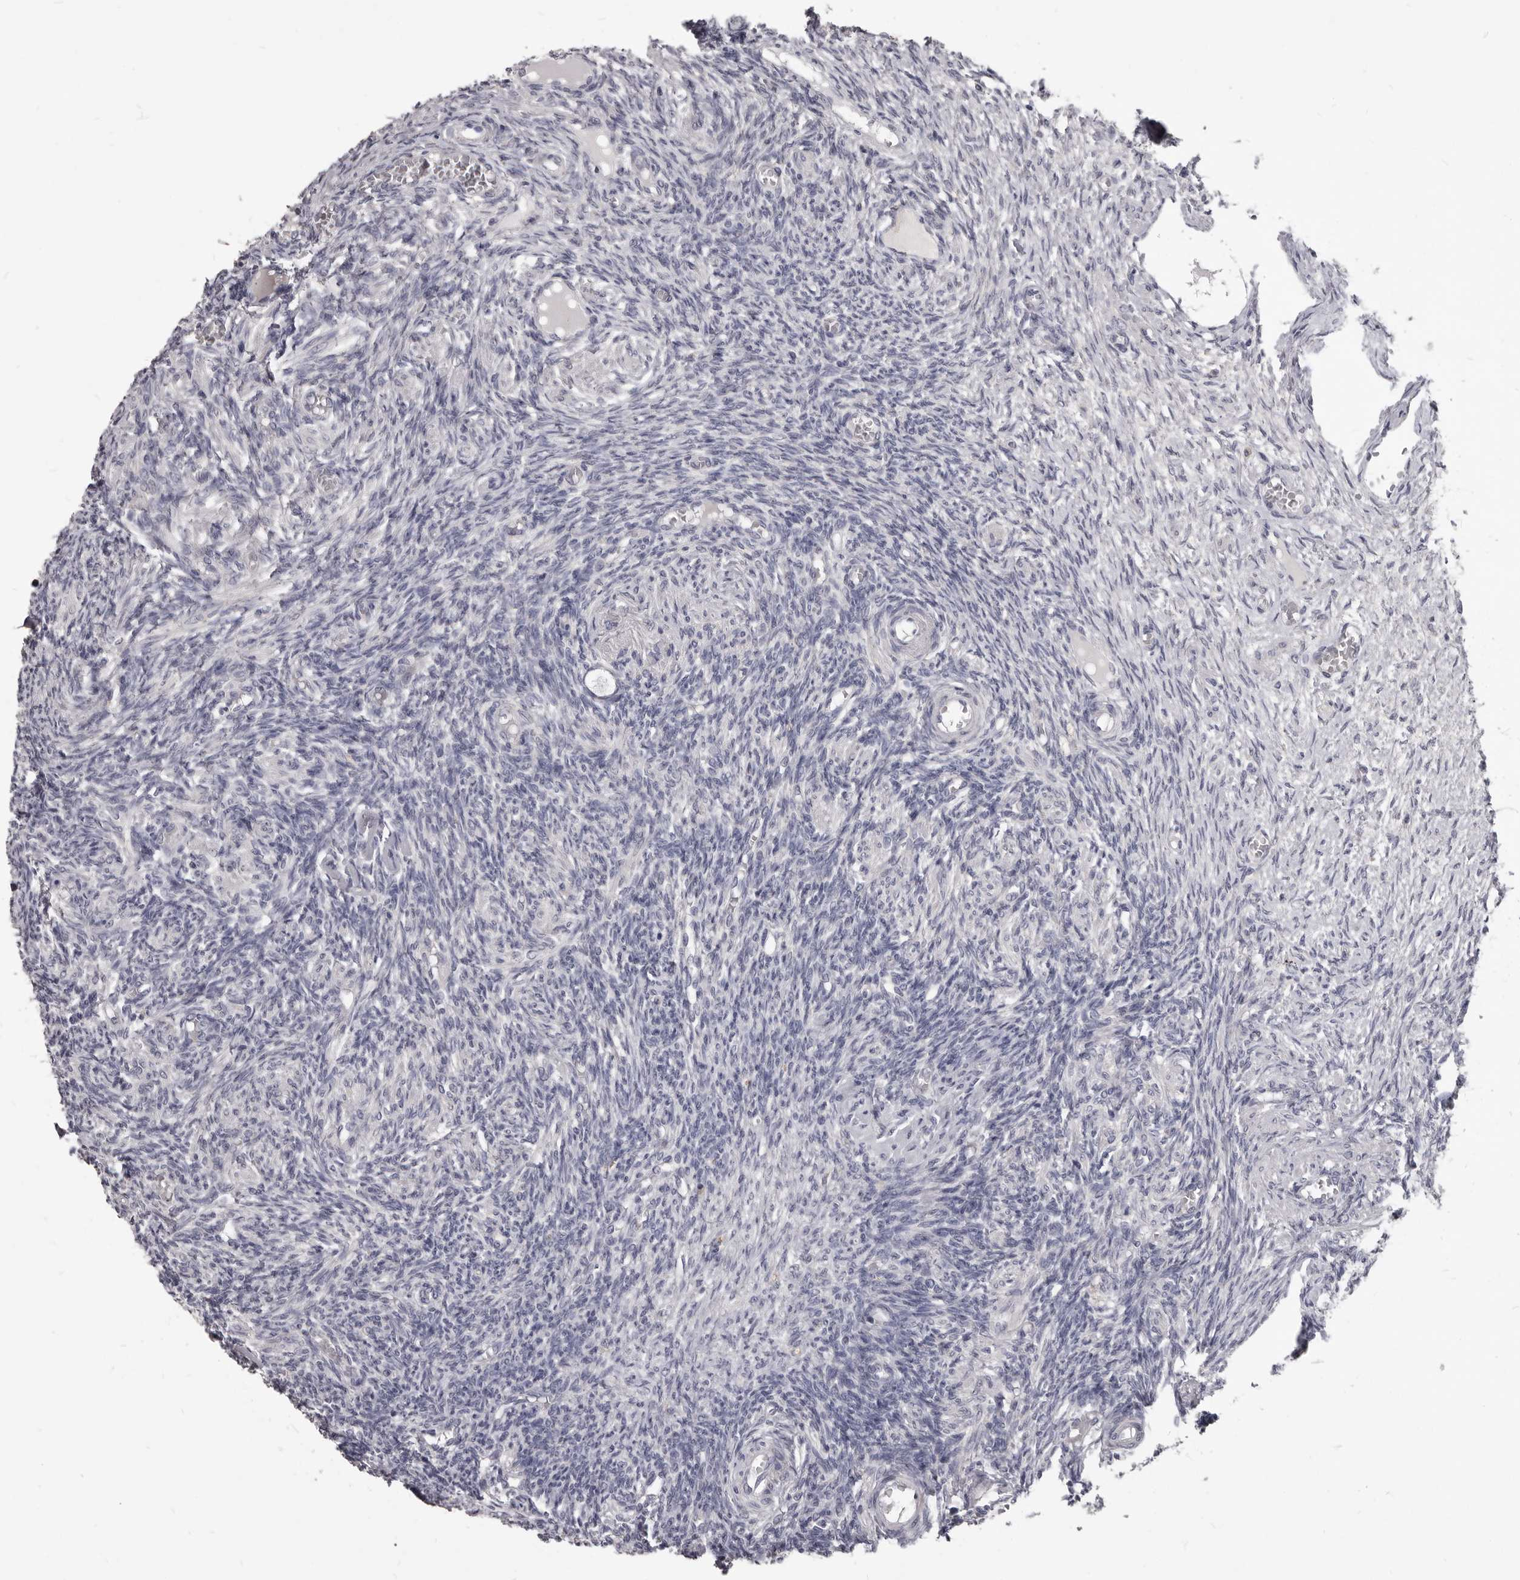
{"staining": {"intensity": "negative", "quantity": "none", "location": "none"}, "tissue": "ovary", "cell_type": "Follicle cells", "image_type": "normal", "snomed": [{"axis": "morphology", "description": "Normal tissue, NOS"}, {"axis": "topography", "description": "Ovary"}], "caption": "Immunohistochemistry of unremarkable human ovary shows no positivity in follicle cells.", "gene": "PI4K2A", "patient": {"sex": "female", "age": 27}}